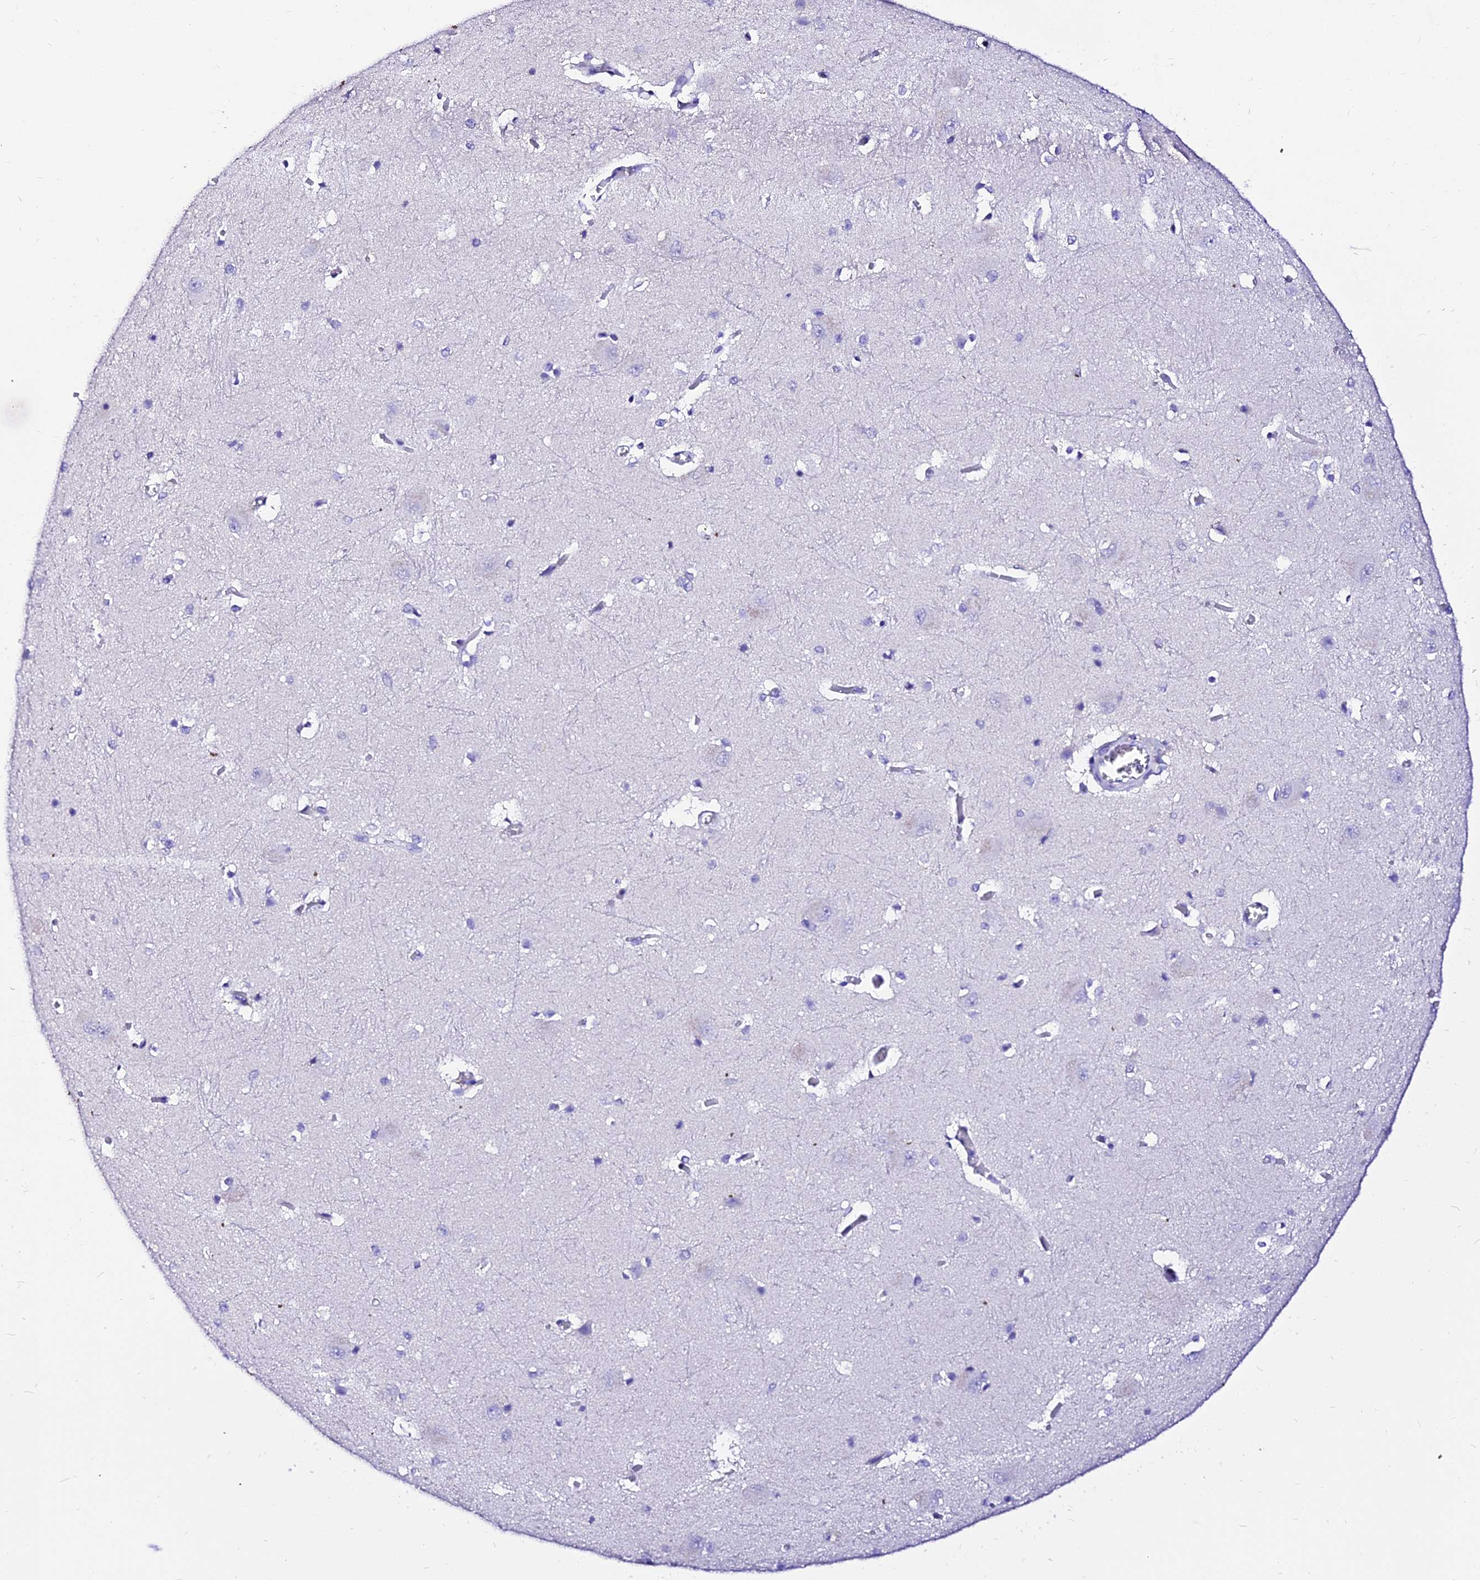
{"staining": {"intensity": "negative", "quantity": "none", "location": "none"}, "tissue": "caudate", "cell_type": "Glial cells", "image_type": "normal", "snomed": [{"axis": "morphology", "description": "Normal tissue, NOS"}, {"axis": "topography", "description": "Lateral ventricle wall"}], "caption": "This photomicrograph is of benign caudate stained with immunohistochemistry (IHC) to label a protein in brown with the nuclei are counter-stained blue. There is no expression in glial cells. Brightfield microscopy of immunohistochemistry (IHC) stained with DAB (brown) and hematoxylin (blue), captured at high magnification.", "gene": "DEFB106A", "patient": {"sex": "male", "age": 37}}